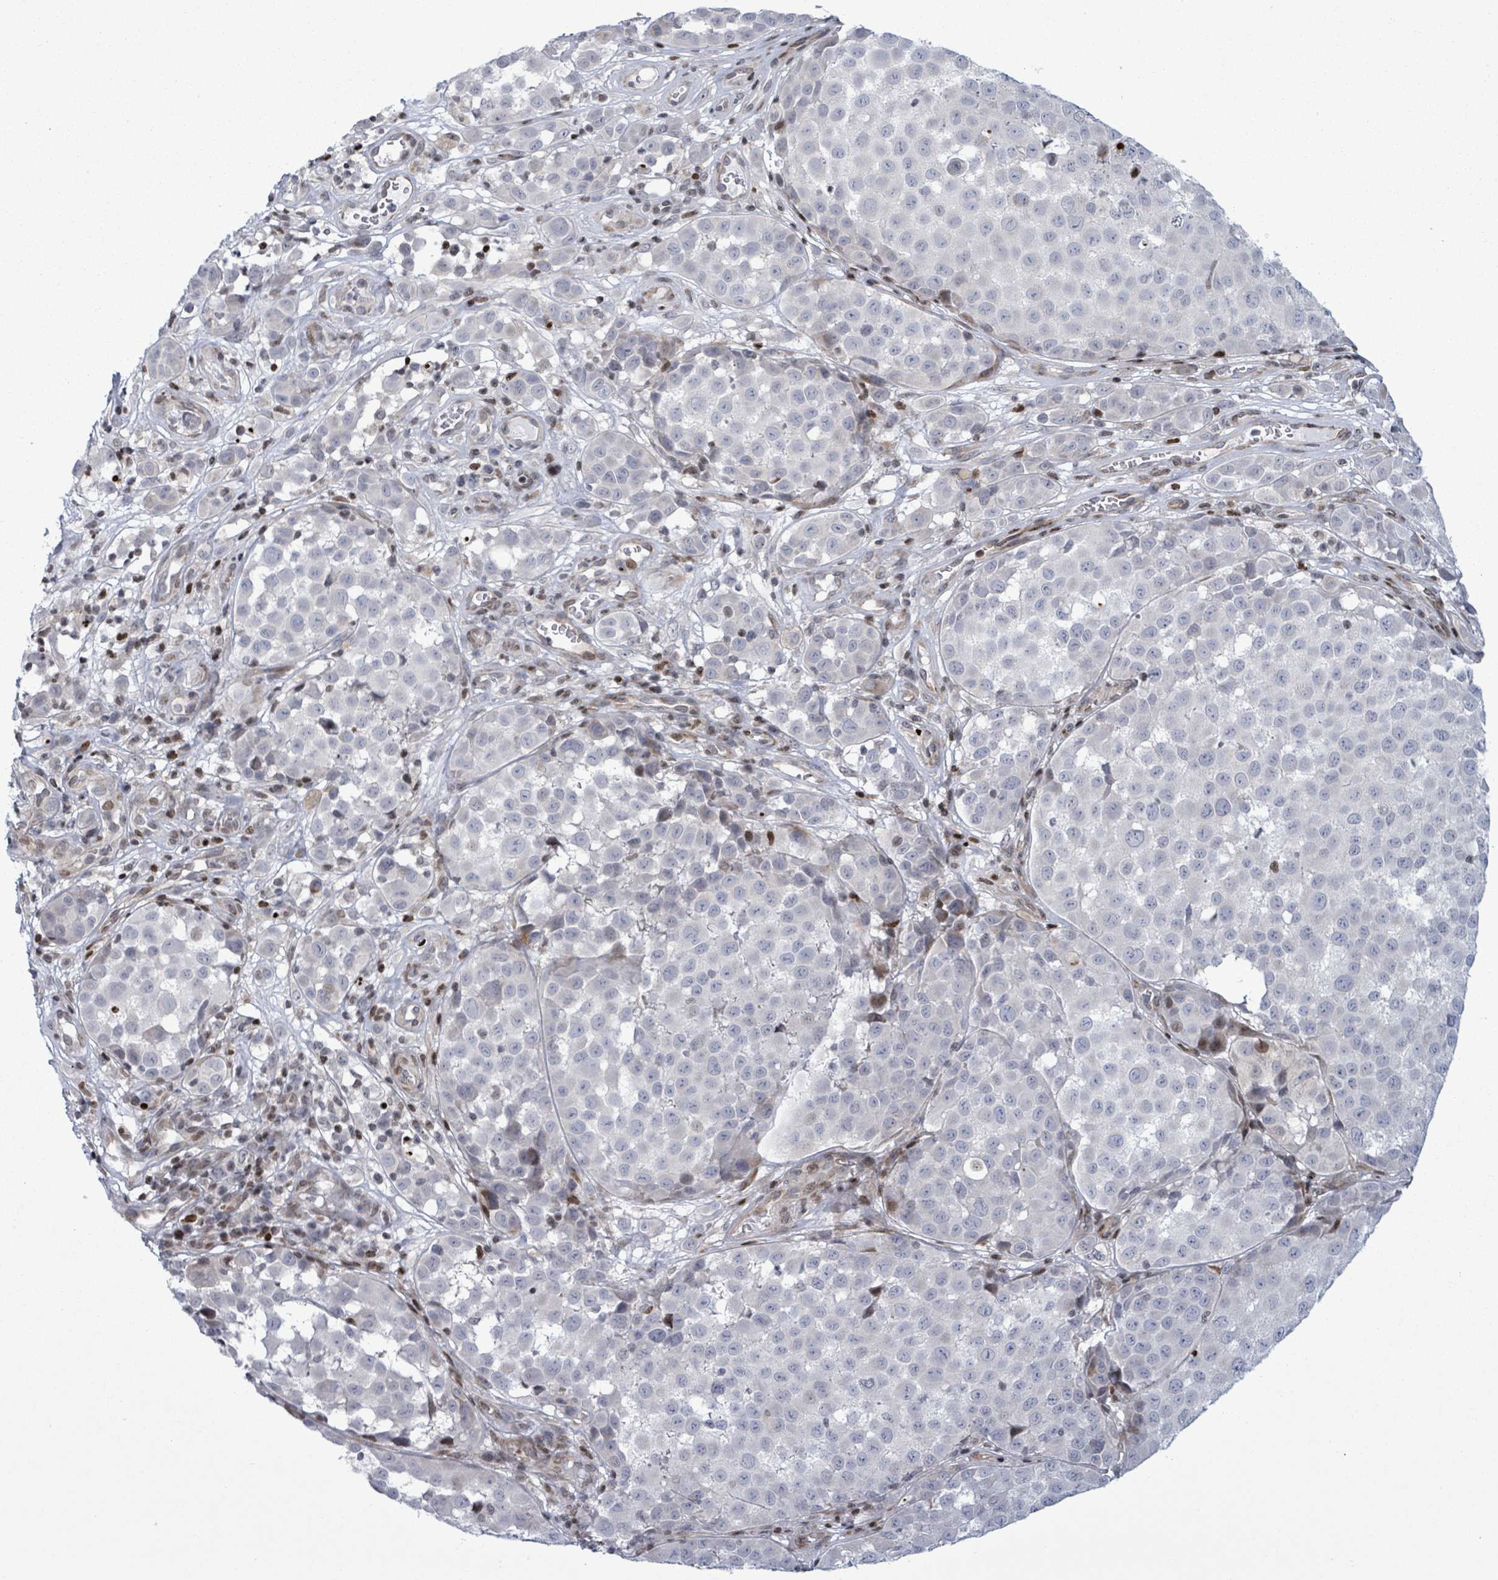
{"staining": {"intensity": "negative", "quantity": "none", "location": "none"}, "tissue": "melanoma", "cell_type": "Tumor cells", "image_type": "cancer", "snomed": [{"axis": "morphology", "description": "Malignant melanoma, NOS"}, {"axis": "topography", "description": "Skin"}], "caption": "Immunohistochemistry histopathology image of human melanoma stained for a protein (brown), which exhibits no expression in tumor cells.", "gene": "FNDC4", "patient": {"sex": "male", "age": 64}}